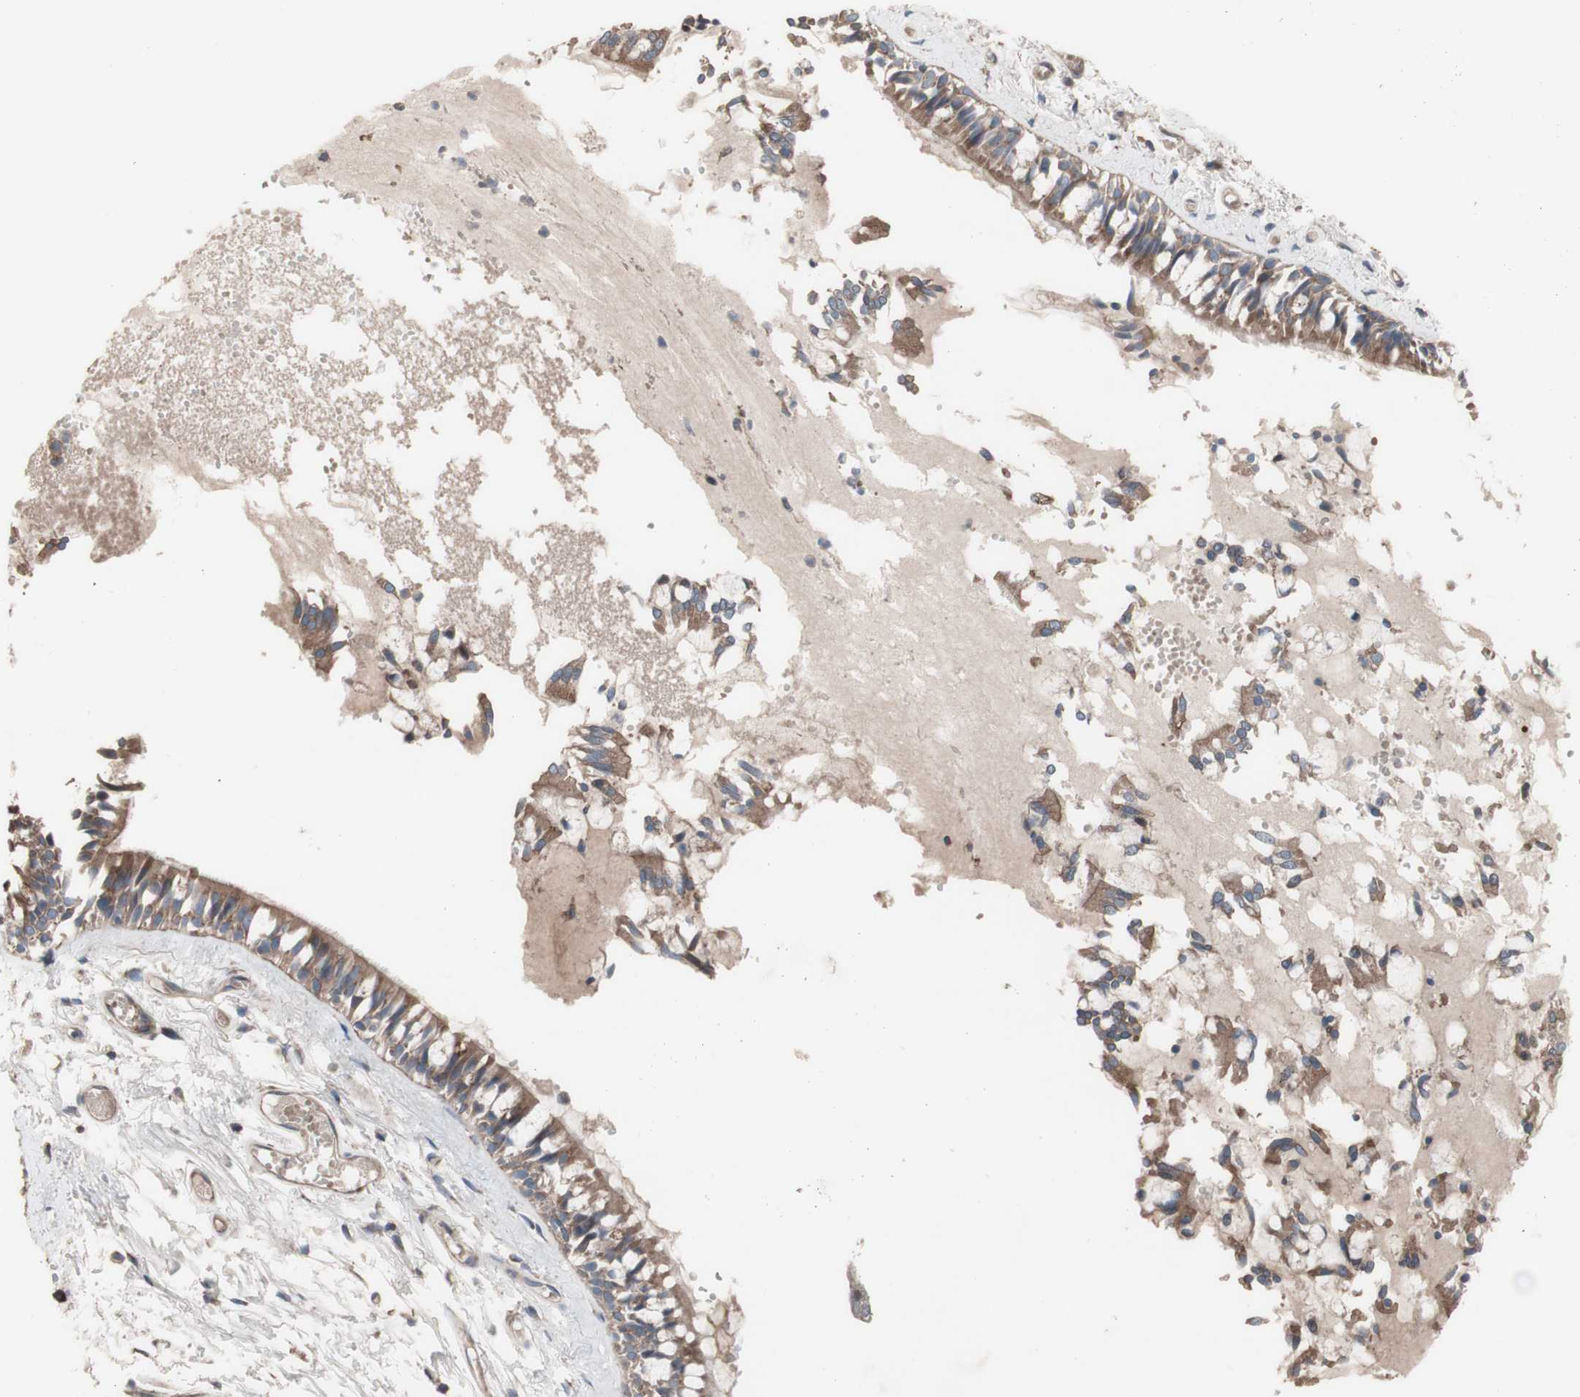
{"staining": {"intensity": "moderate", "quantity": ">75%", "location": "cytoplasmic/membranous"}, "tissue": "bronchus", "cell_type": "Respiratory epithelial cells", "image_type": "normal", "snomed": [{"axis": "morphology", "description": "Normal tissue, NOS"}, {"axis": "morphology", "description": "Inflammation, NOS"}, {"axis": "topography", "description": "Cartilage tissue"}, {"axis": "topography", "description": "Lung"}], "caption": "Normal bronchus displays moderate cytoplasmic/membranous staining in about >75% of respiratory epithelial cells Using DAB (3,3'-diaminobenzidine) (brown) and hematoxylin (blue) stains, captured at high magnification using brightfield microscopy..", "gene": "COPB1", "patient": {"sex": "male", "age": 71}}